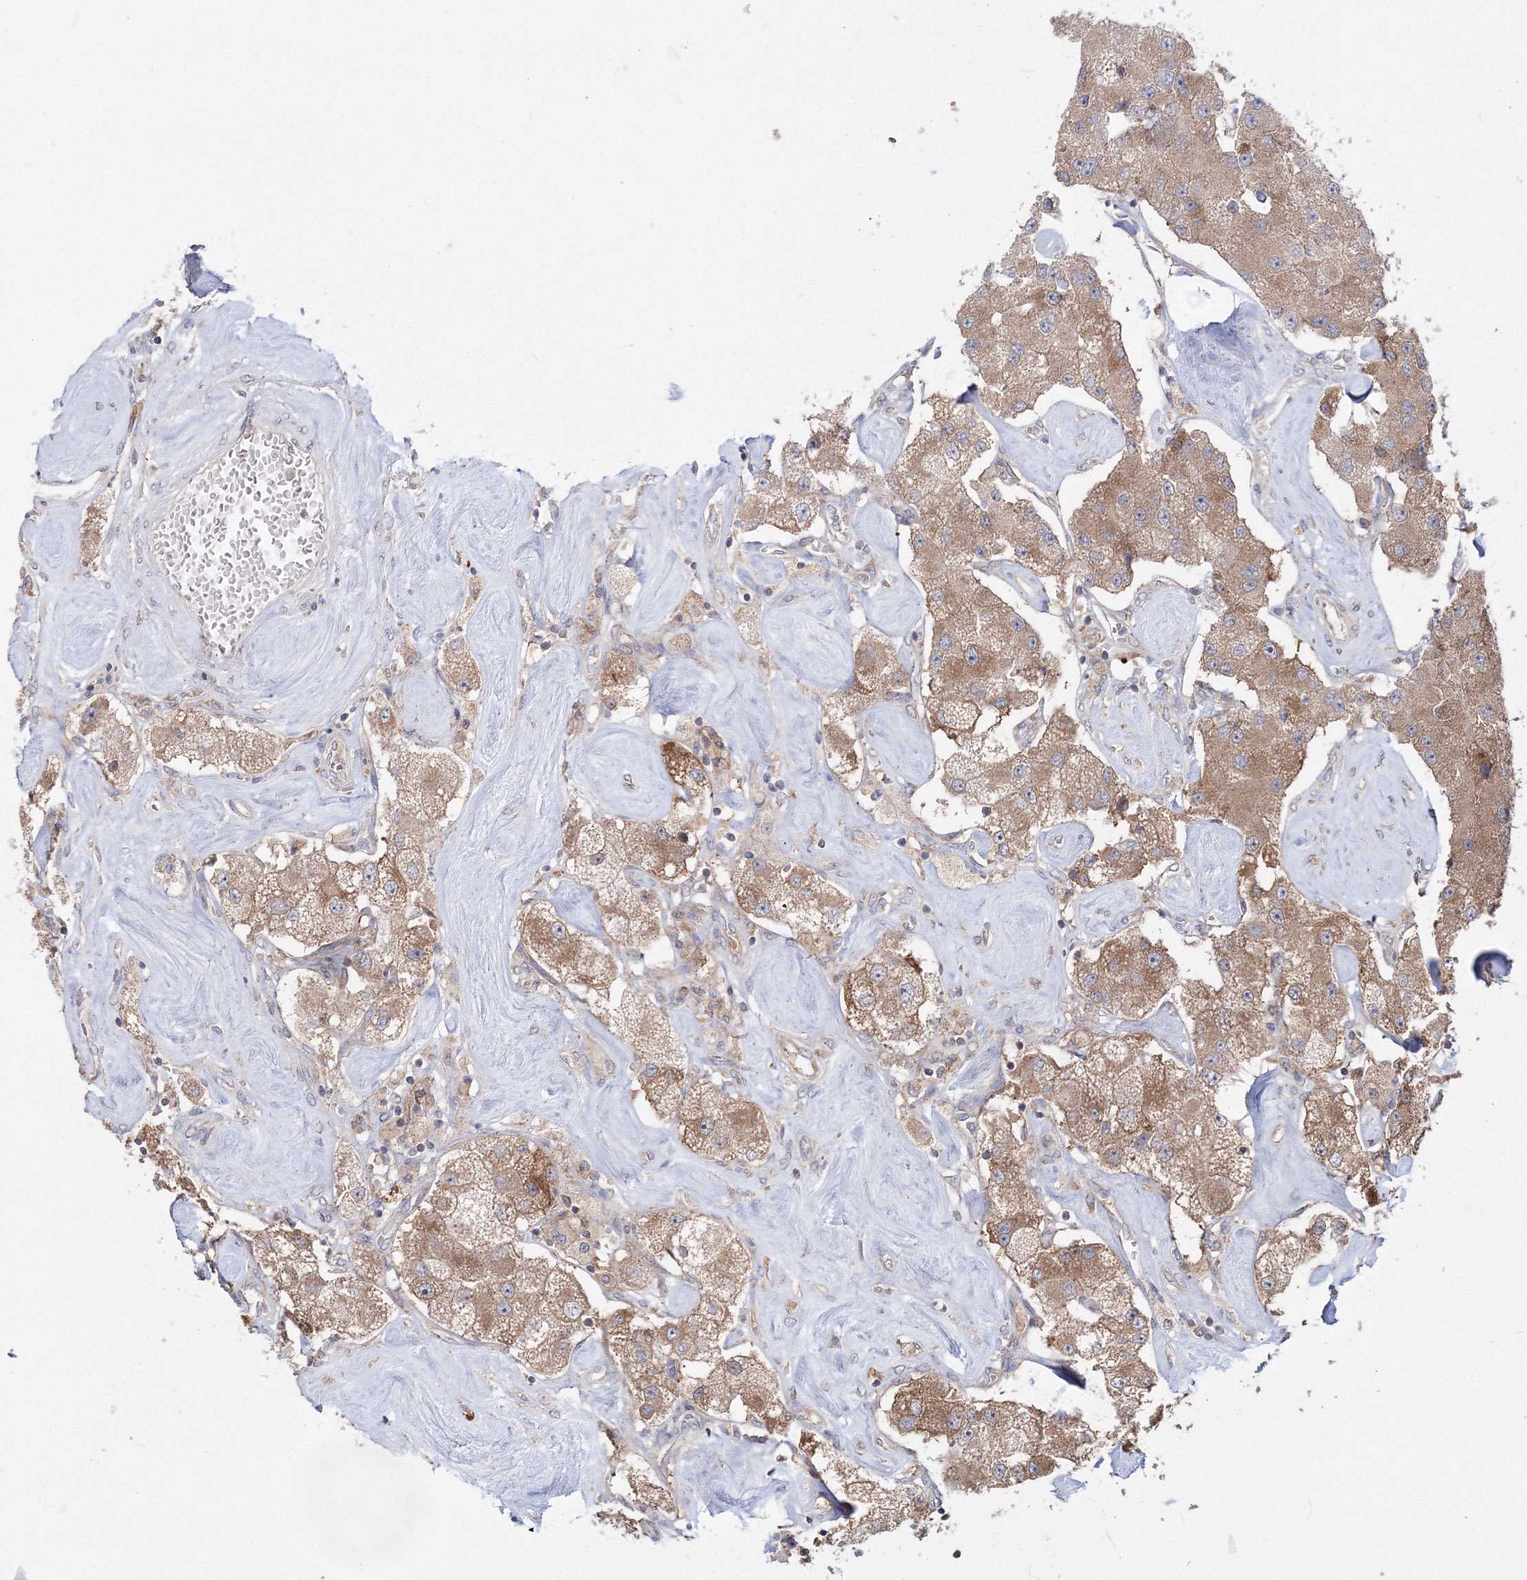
{"staining": {"intensity": "moderate", "quantity": ">75%", "location": "cytoplasmic/membranous"}, "tissue": "carcinoid", "cell_type": "Tumor cells", "image_type": "cancer", "snomed": [{"axis": "morphology", "description": "Carcinoid, malignant, NOS"}, {"axis": "topography", "description": "Pancreas"}], "caption": "The photomicrograph reveals a brown stain indicating the presence of a protein in the cytoplasmic/membranous of tumor cells in malignant carcinoid.", "gene": "PEX13", "patient": {"sex": "male", "age": 41}}